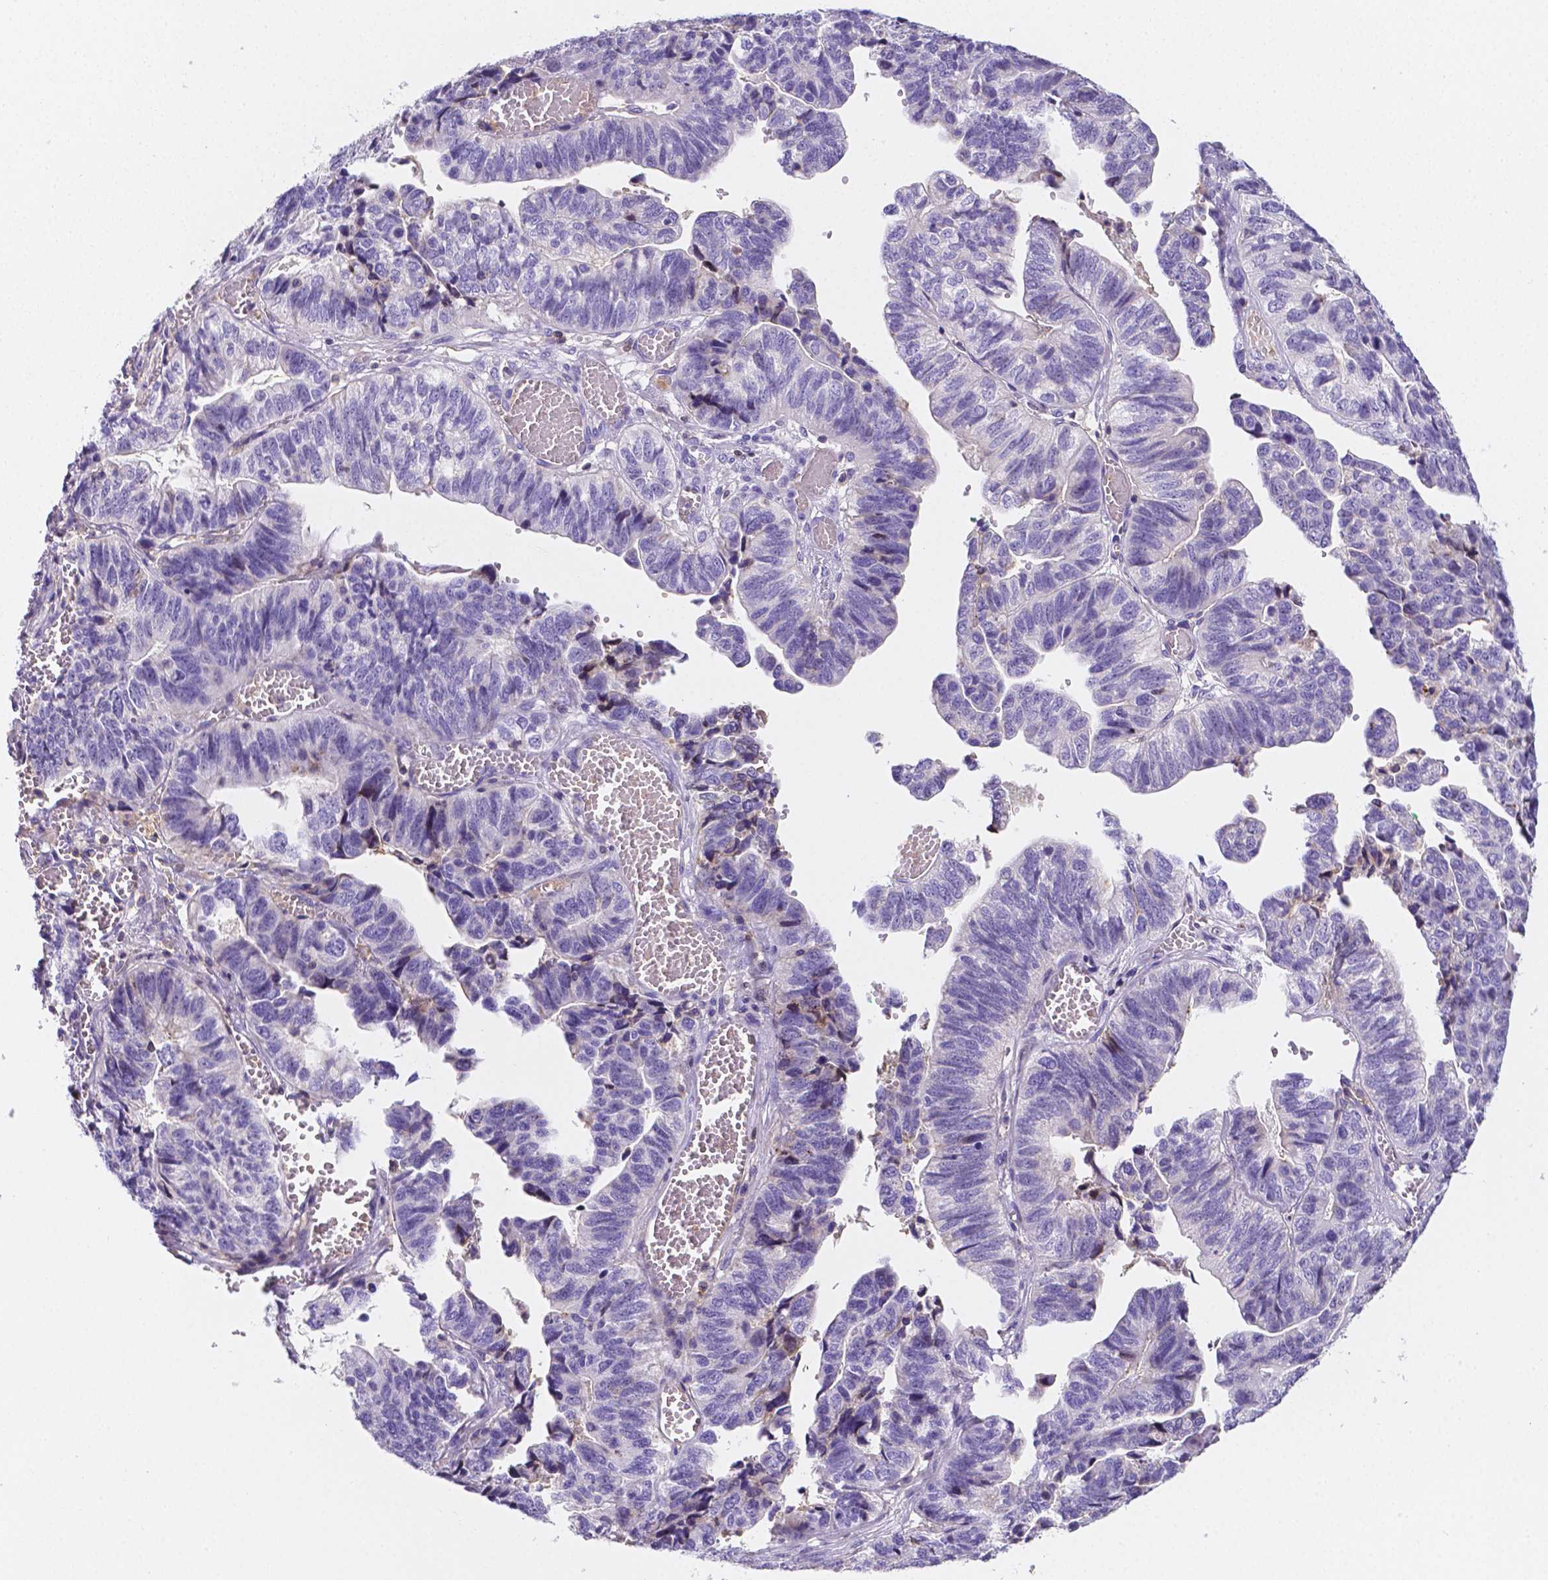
{"staining": {"intensity": "negative", "quantity": "none", "location": "none"}, "tissue": "stomach cancer", "cell_type": "Tumor cells", "image_type": "cancer", "snomed": [{"axis": "morphology", "description": "Adenocarcinoma, NOS"}, {"axis": "topography", "description": "Stomach, upper"}], "caption": "Human stomach cancer stained for a protein using immunohistochemistry (IHC) exhibits no expression in tumor cells.", "gene": "GABRD", "patient": {"sex": "female", "age": 67}}